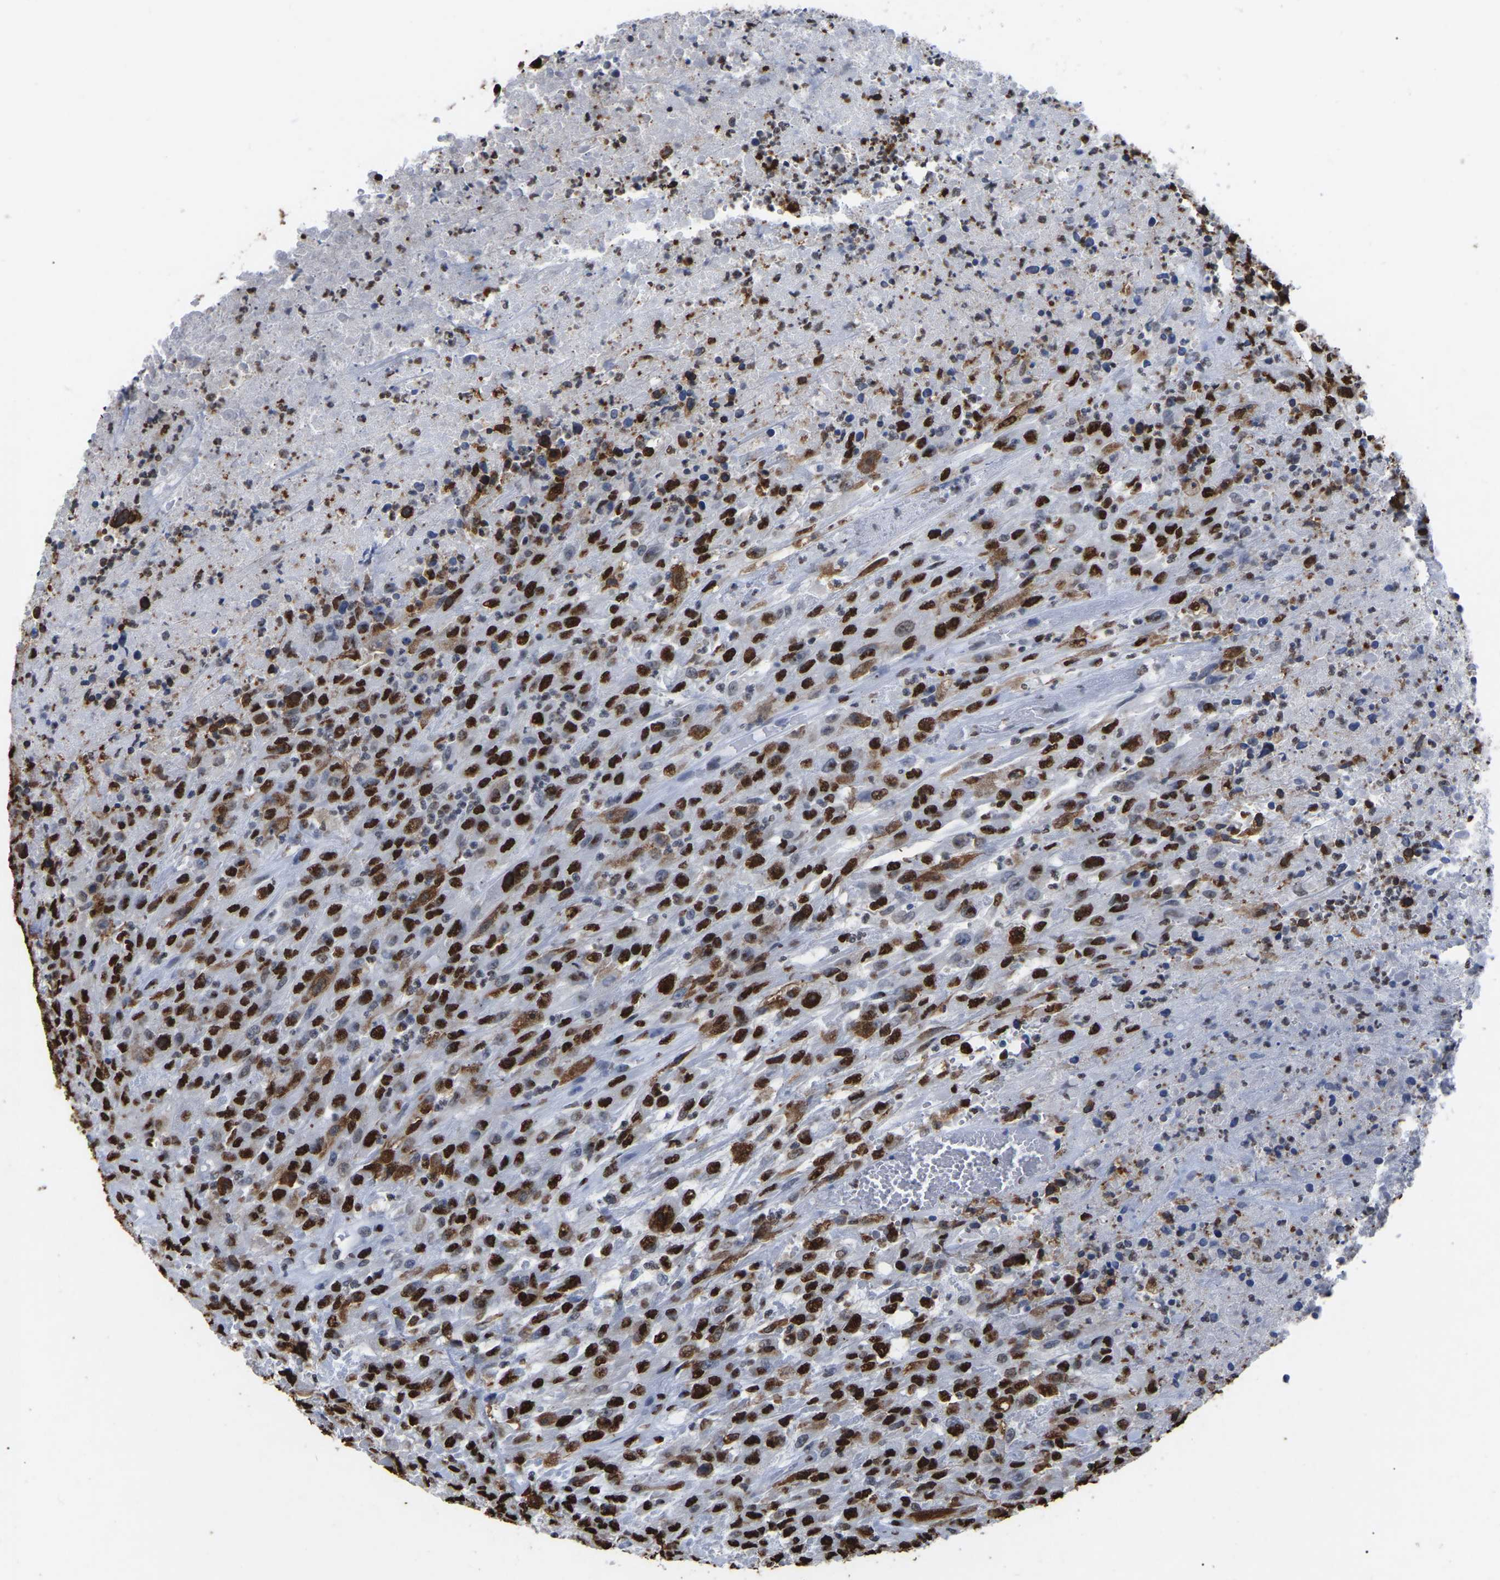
{"staining": {"intensity": "strong", "quantity": ">75%", "location": "nuclear"}, "tissue": "urothelial cancer", "cell_type": "Tumor cells", "image_type": "cancer", "snomed": [{"axis": "morphology", "description": "Urothelial carcinoma, High grade"}, {"axis": "topography", "description": "Urinary bladder"}], "caption": "IHC (DAB (3,3'-diaminobenzidine)) staining of human urothelial cancer exhibits strong nuclear protein positivity in about >75% of tumor cells.", "gene": "RBL2", "patient": {"sex": "male", "age": 46}}